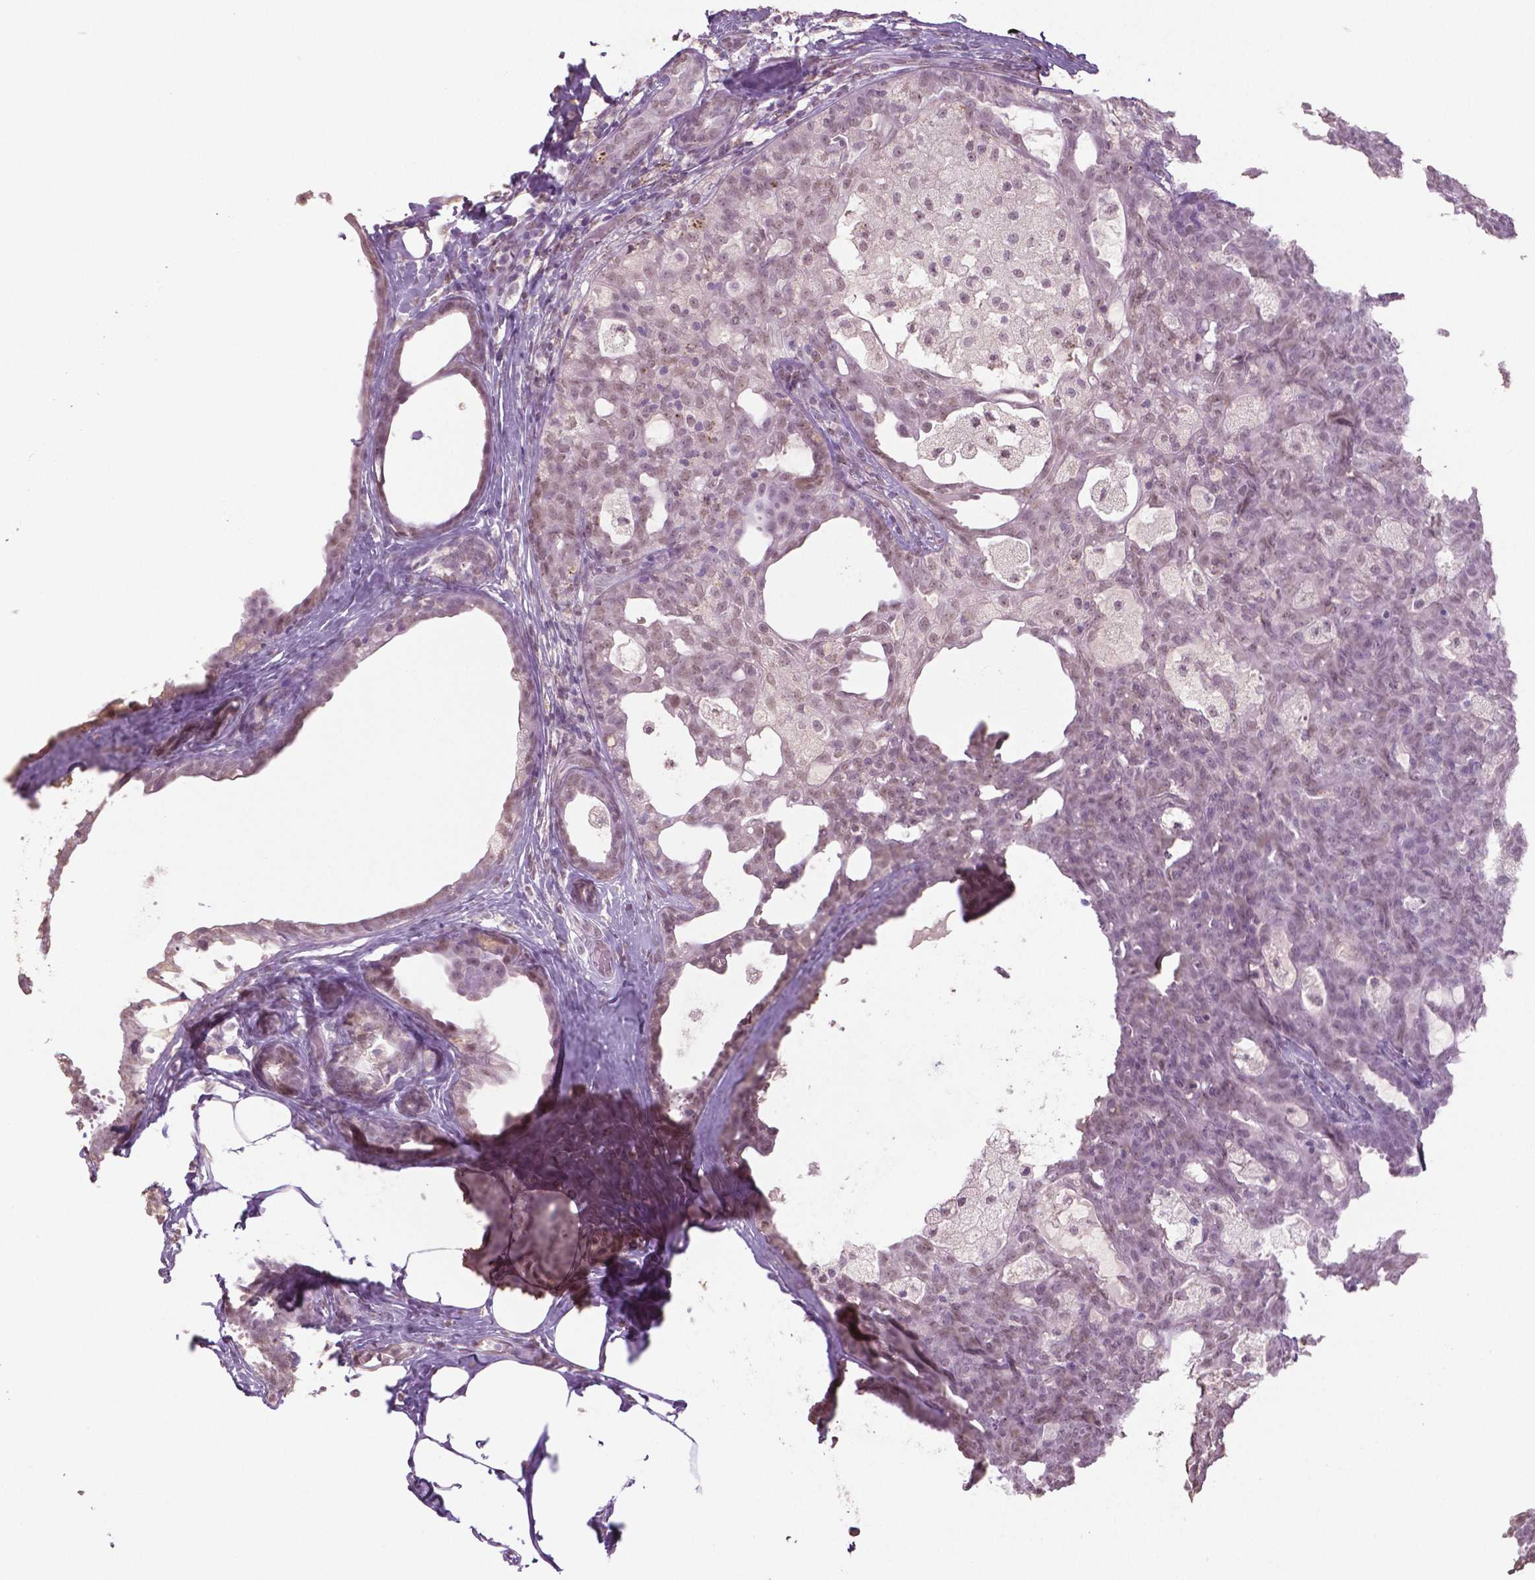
{"staining": {"intensity": "weak", "quantity": "25%-75%", "location": "nuclear"}, "tissue": "breast cancer", "cell_type": "Tumor cells", "image_type": "cancer", "snomed": [{"axis": "morphology", "description": "Duct carcinoma"}, {"axis": "topography", "description": "Breast"}], "caption": "The image shows immunohistochemical staining of breast infiltrating ductal carcinoma. There is weak nuclear expression is present in approximately 25%-75% of tumor cells. (brown staining indicates protein expression, while blue staining denotes nuclei).", "gene": "IGF2BP1", "patient": {"sex": "female", "age": 59}}